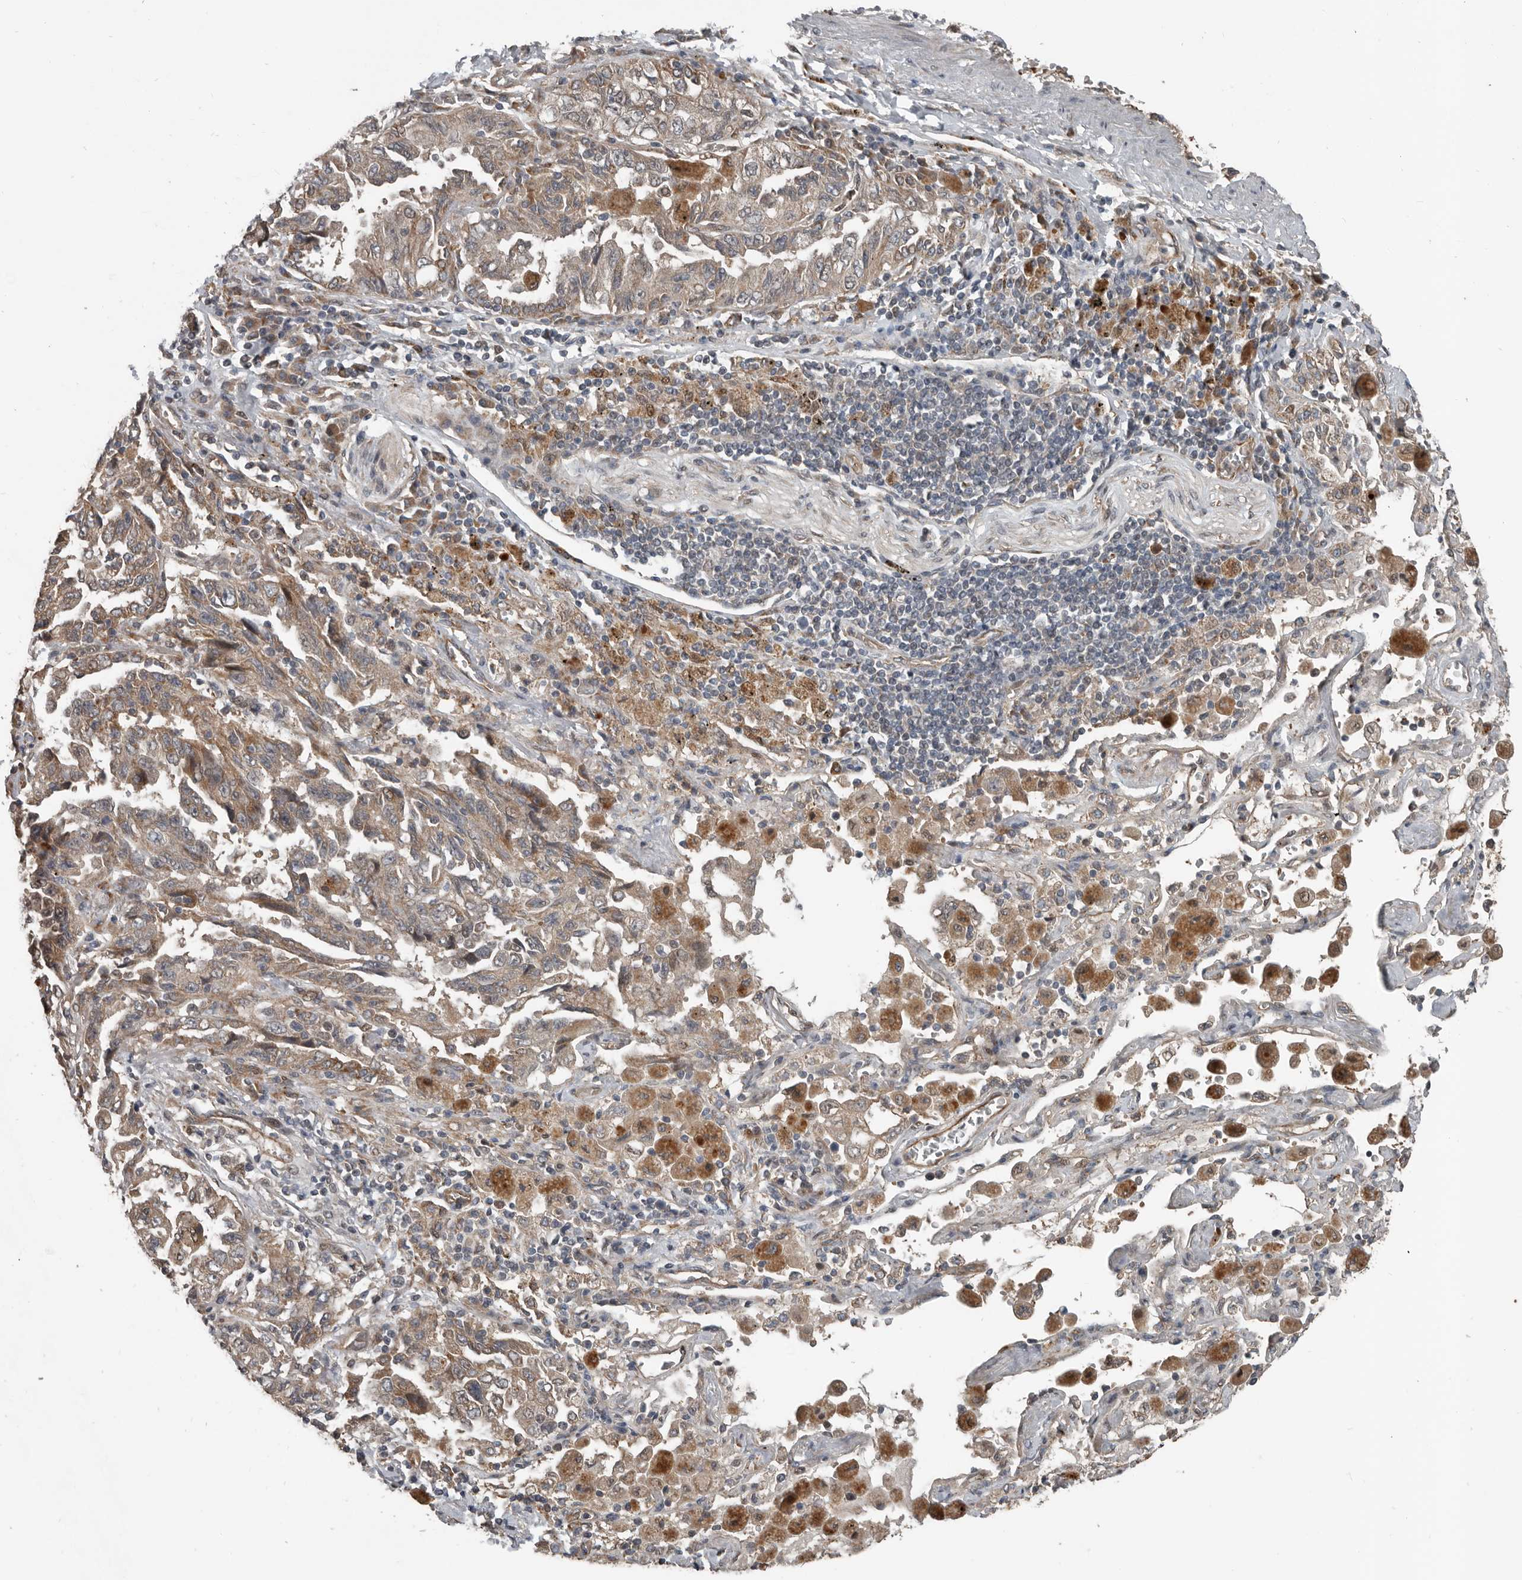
{"staining": {"intensity": "moderate", "quantity": ">75%", "location": "cytoplasmic/membranous"}, "tissue": "lung cancer", "cell_type": "Tumor cells", "image_type": "cancer", "snomed": [{"axis": "morphology", "description": "Adenocarcinoma, NOS"}, {"axis": "topography", "description": "Lung"}], "caption": "A high-resolution photomicrograph shows IHC staining of lung cancer, which reveals moderate cytoplasmic/membranous staining in approximately >75% of tumor cells.", "gene": "YOD1", "patient": {"sex": "female", "age": 51}}